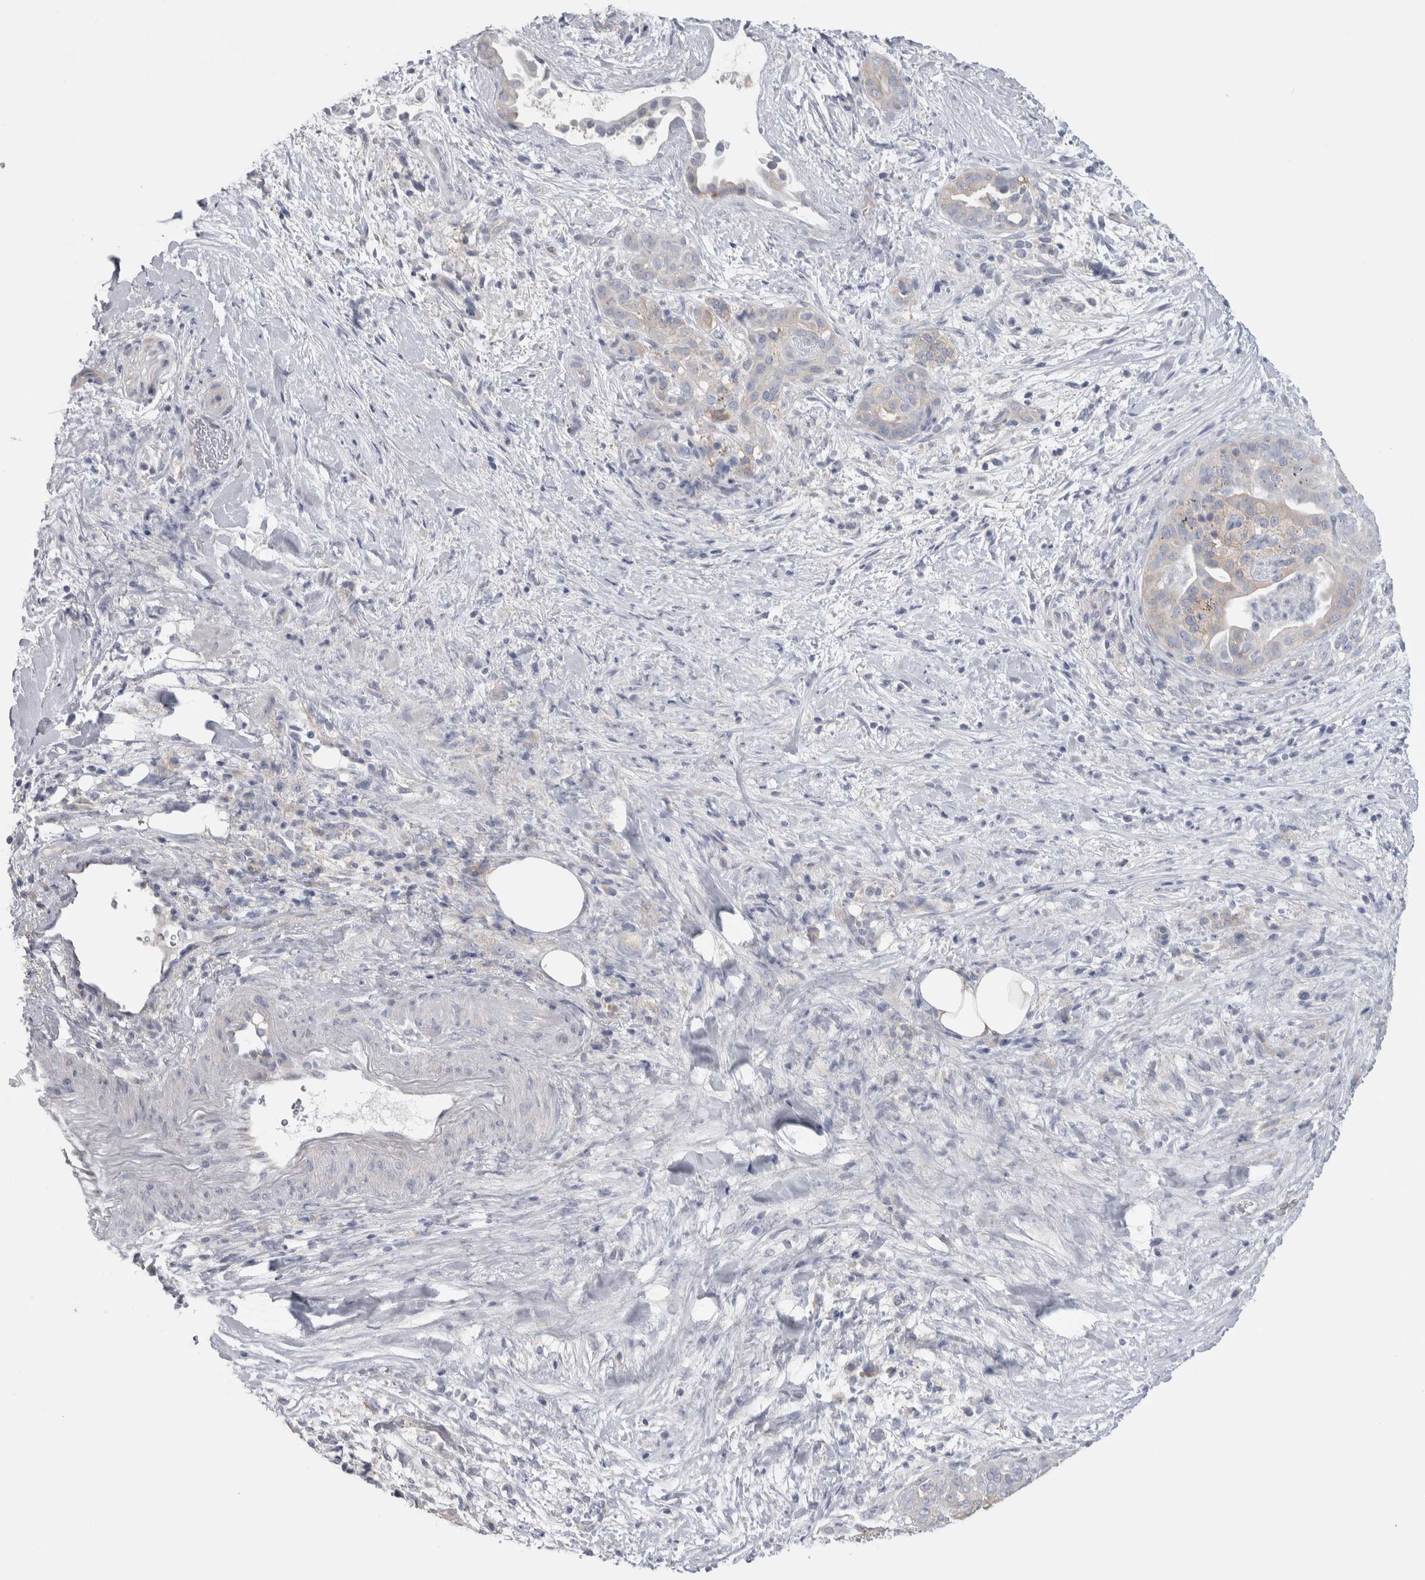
{"staining": {"intensity": "negative", "quantity": "none", "location": "none"}, "tissue": "pancreatic cancer", "cell_type": "Tumor cells", "image_type": "cancer", "snomed": [{"axis": "morphology", "description": "Adenocarcinoma, NOS"}, {"axis": "topography", "description": "Pancreas"}], "caption": "This is an immunohistochemistry (IHC) photomicrograph of human pancreatic cancer. There is no staining in tumor cells.", "gene": "GPHN", "patient": {"sex": "male", "age": 58}}